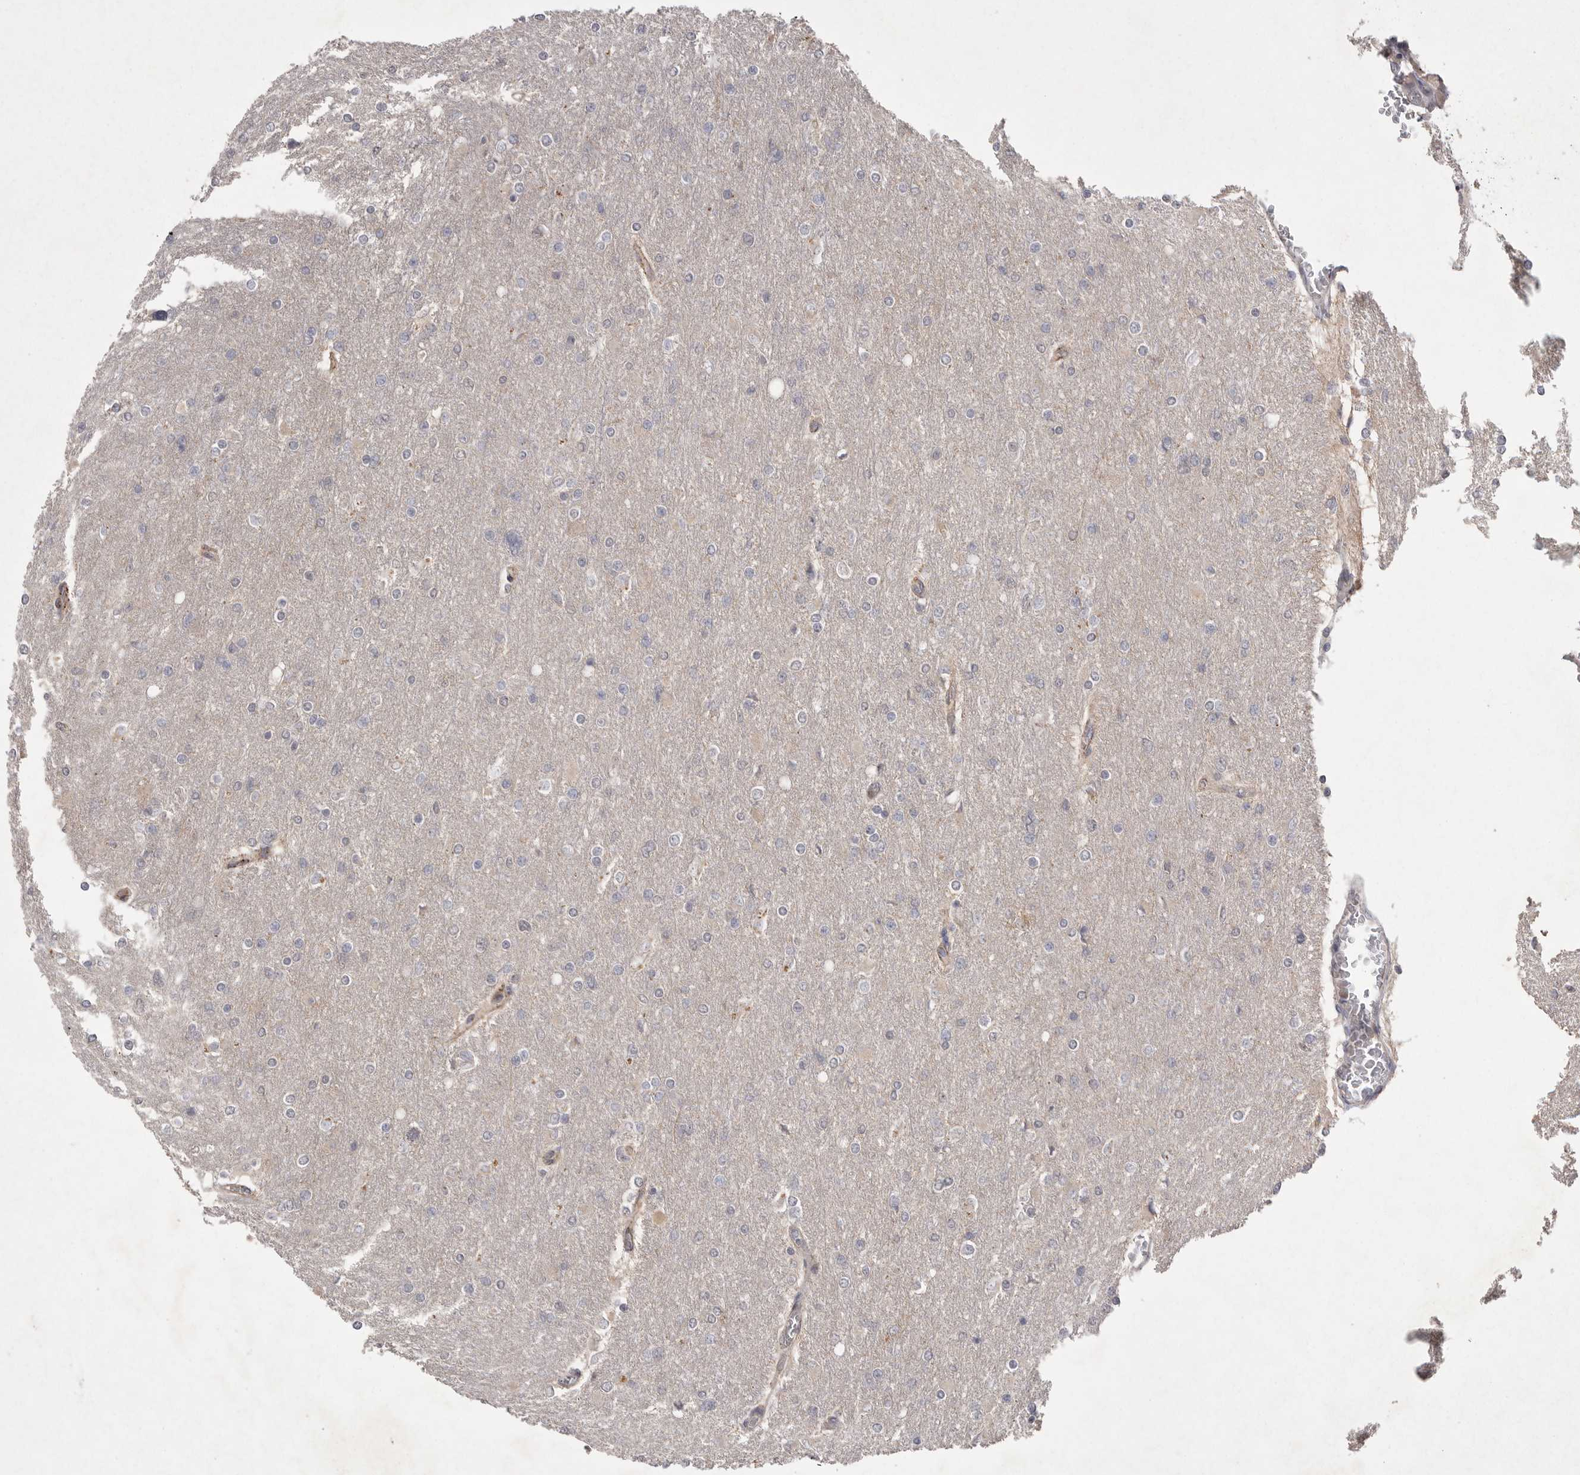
{"staining": {"intensity": "negative", "quantity": "none", "location": "none"}, "tissue": "glioma", "cell_type": "Tumor cells", "image_type": "cancer", "snomed": [{"axis": "morphology", "description": "Glioma, malignant, High grade"}, {"axis": "topography", "description": "Cerebral cortex"}], "caption": "An IHC photomicrograph of glioma is shown. There is no staining in tumor cells of glioma.", "gene": "VANGL2", "patient": {"sex": "female", "age": 36}}